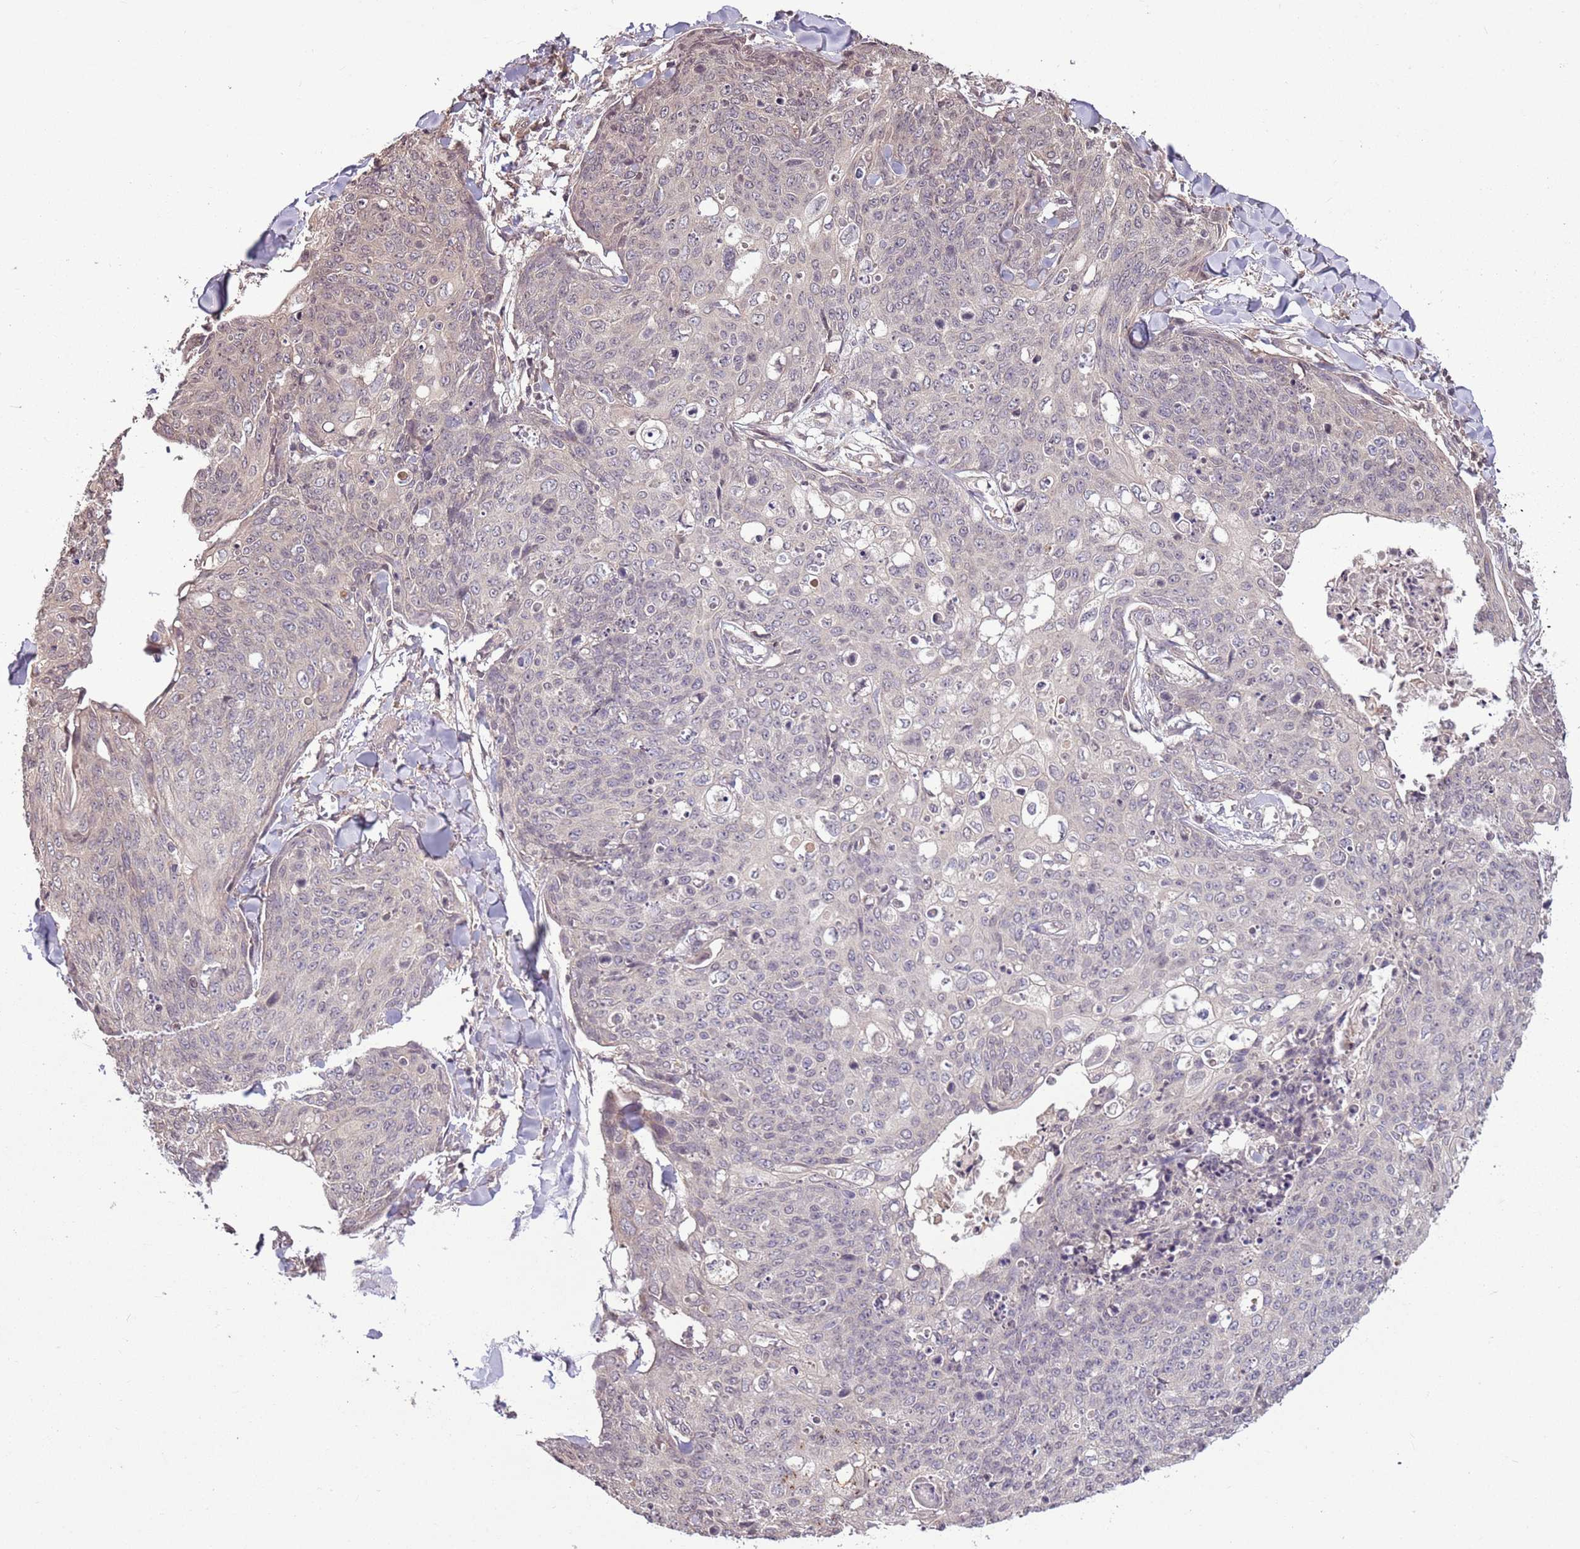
{"staining": {"intensity": "weak", "quantity": "<25%", "location": "cytoplasmic/membranous"}, "tissue": "skin cancer", "cell_type": "Tumor cells", "image_type": "cancer", "snomed": [{"axis": "morphology", "description": "Squamous cell carcinoma, NOS"}, {"axis": "topography", "description": "Skin"}, {"axis": "topography", "description": "Vulva"}], "caption": "Squamous cell carcinoma (skin) stained for a protein using immunohistochemistry (IHC) shows no staining tumor cells.", "gene": "CAPN9", "patient": {"sex": "female", "age": 85}}